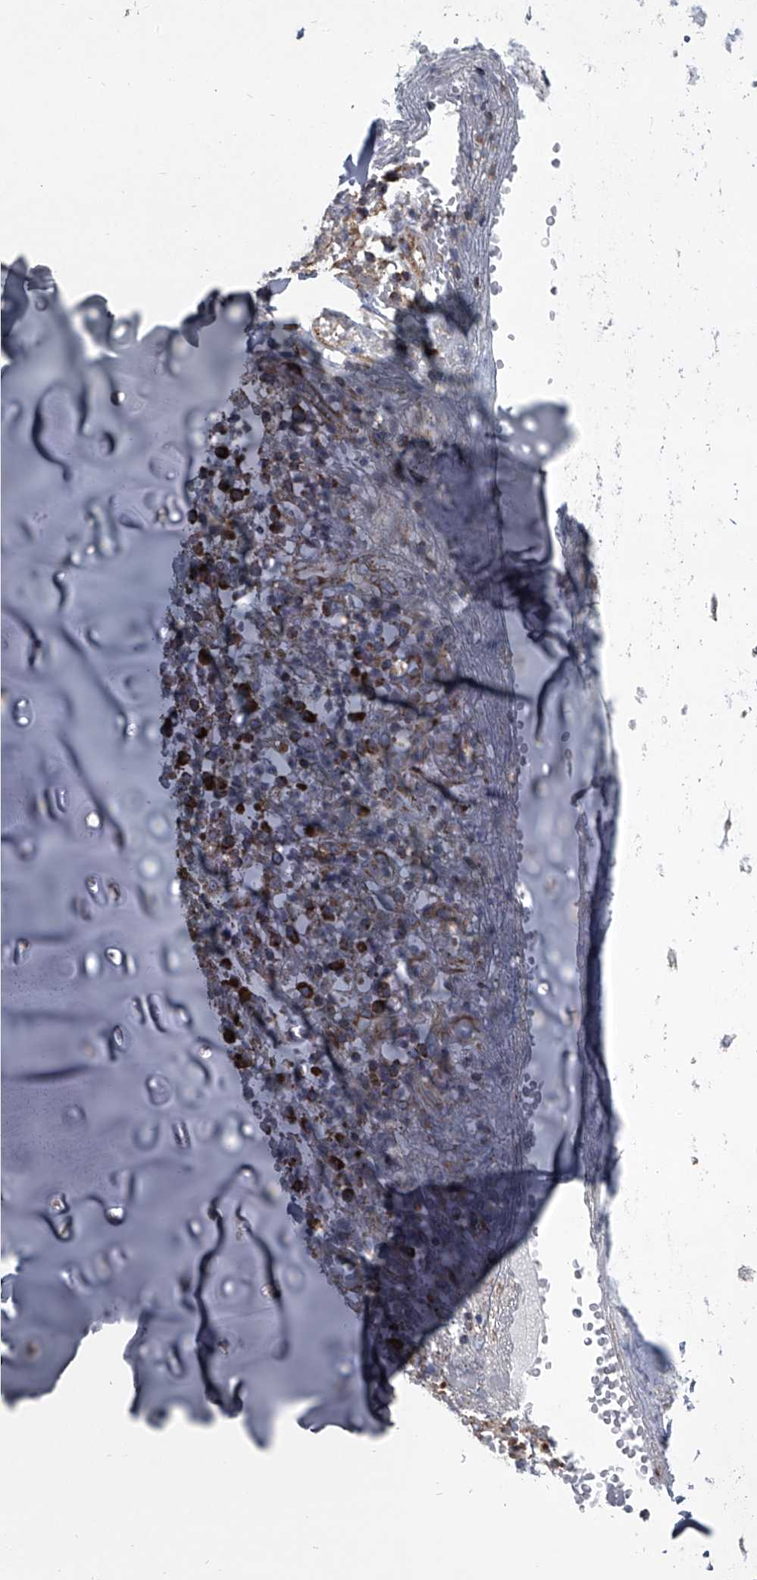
{"staining": {"intensity": "moderate", "quantity": ">75%", "location": "cytoplasmic/membranous"}, "tissue": "adipose tissue", "cell_type": "Adipocytes", "image_type": "normal", "snomed": [{"axis": "morphology", "description": "Normal tissue, NOS"}, {"axis": "morphology", "description": "Basal cell carcinoma"}, {"axis": "topography", "description": "Cartilage tissue"}, {"axis": "topography", "description": "Nasopharynx"}, {"axis": "topography", "description": "Oral tissue"}], "caption": "Protein expression analysis of normal human adipose tissue reveals moderate cytoplasmic/membranous staining in about >75% of adipocytes. (DAB IHC with brightfield microscopy, high magnification).", "gene": "ZC3H15", "patient": {"sex": "female", "age": 77}}